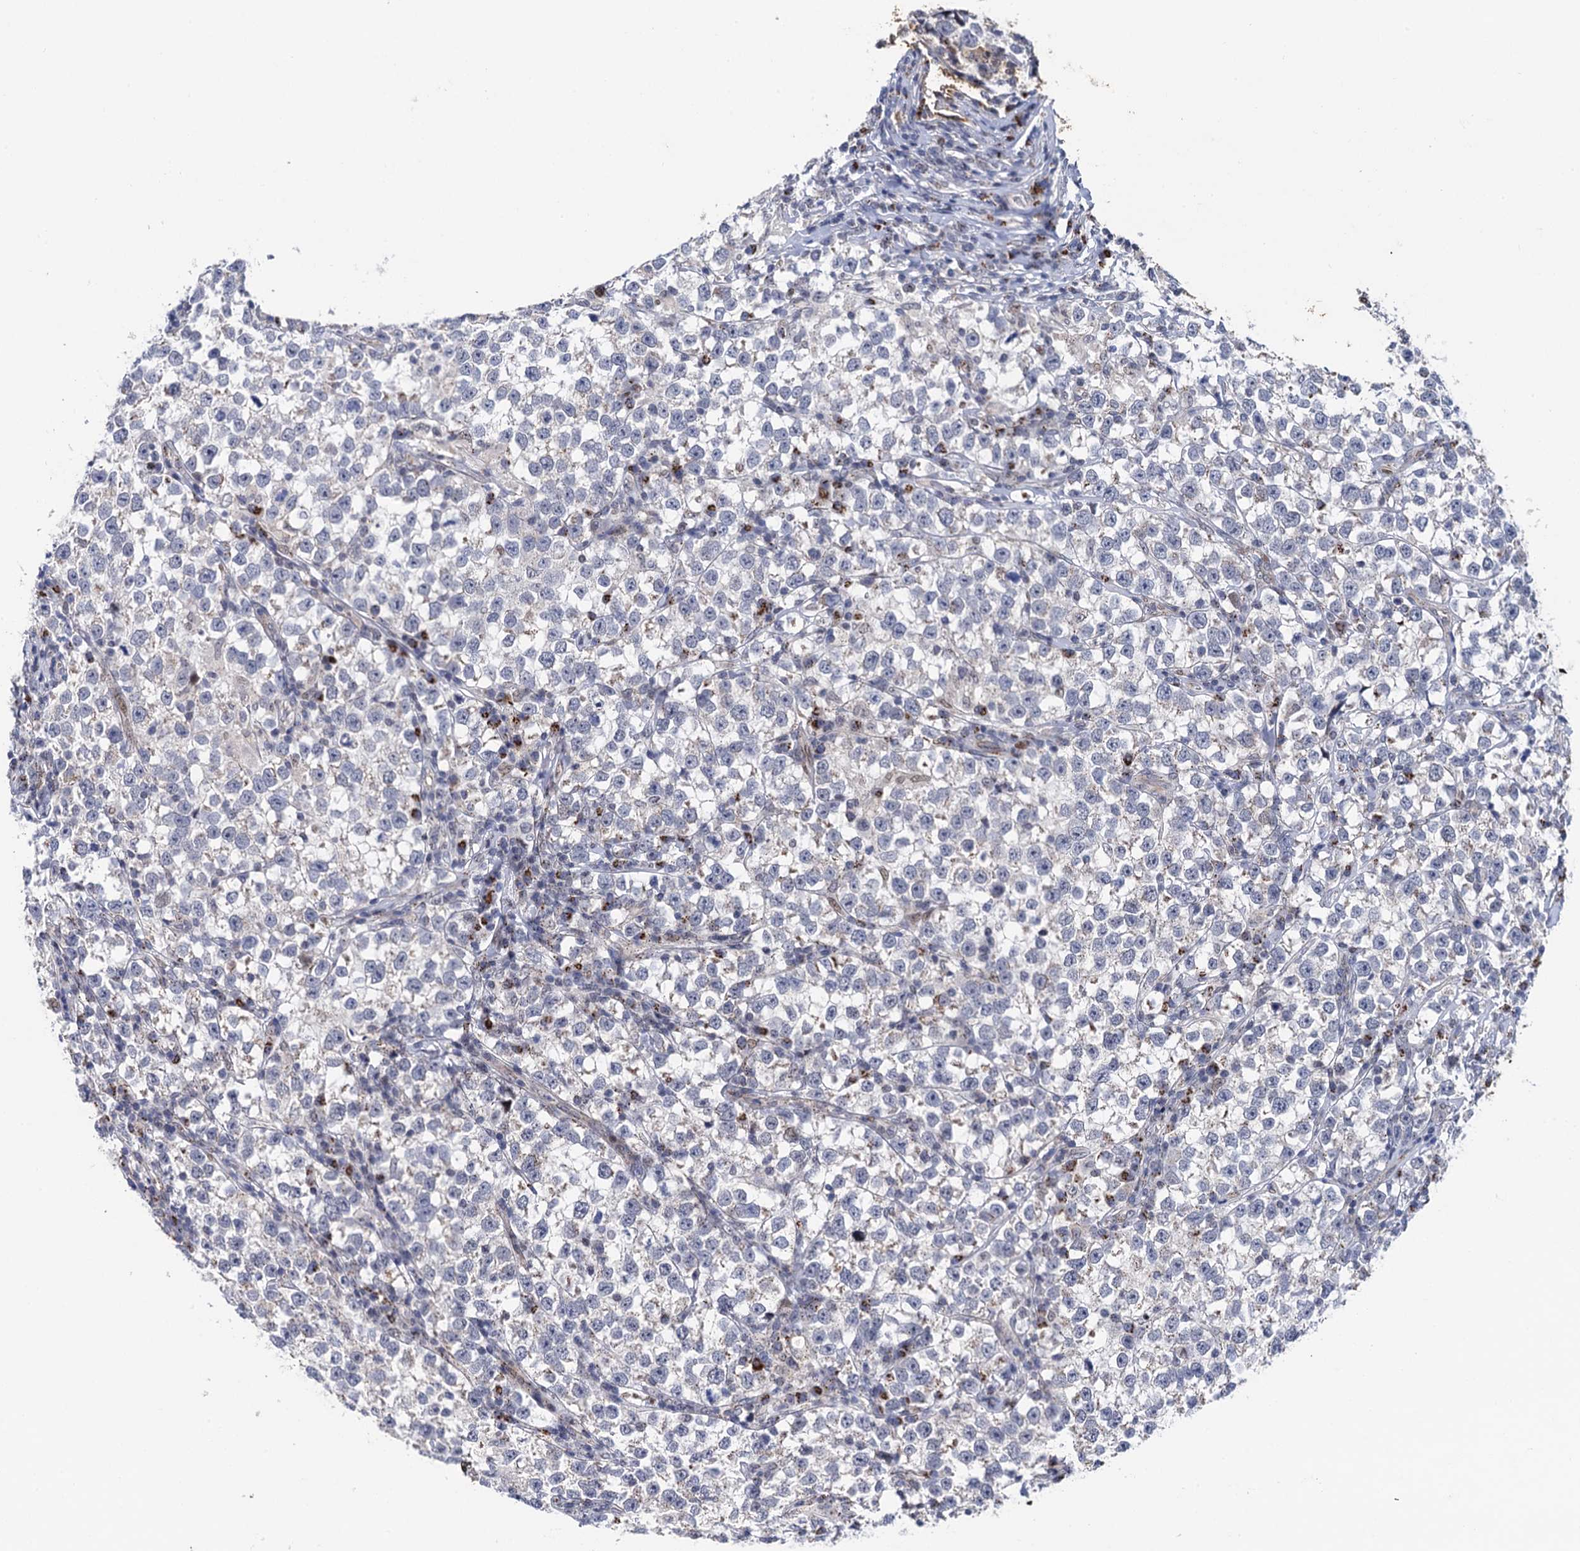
{"staining": {"intensity": "negative", "quantity": "none", "location": "none"}, "tissue": "testis cancer", "cell_type": "Tumor cells", "image_type": "cancer", "snomed": [{"axis": "morphology", "description": "Normal tissue, NOS"}, {"axis": "morphology", "description": "Seminoma, NOS"}, {"axis": "topography", "description": "Testis"}], "caption": "Immunohistochemical staining of testis cancer (seminoma) shows no significant positivity in tumor cells. (Immunohistochemistry, brightfield microscopy, high magnification).", "gene": "THAP2", "patient": {"sex": "male", "age": 43}}